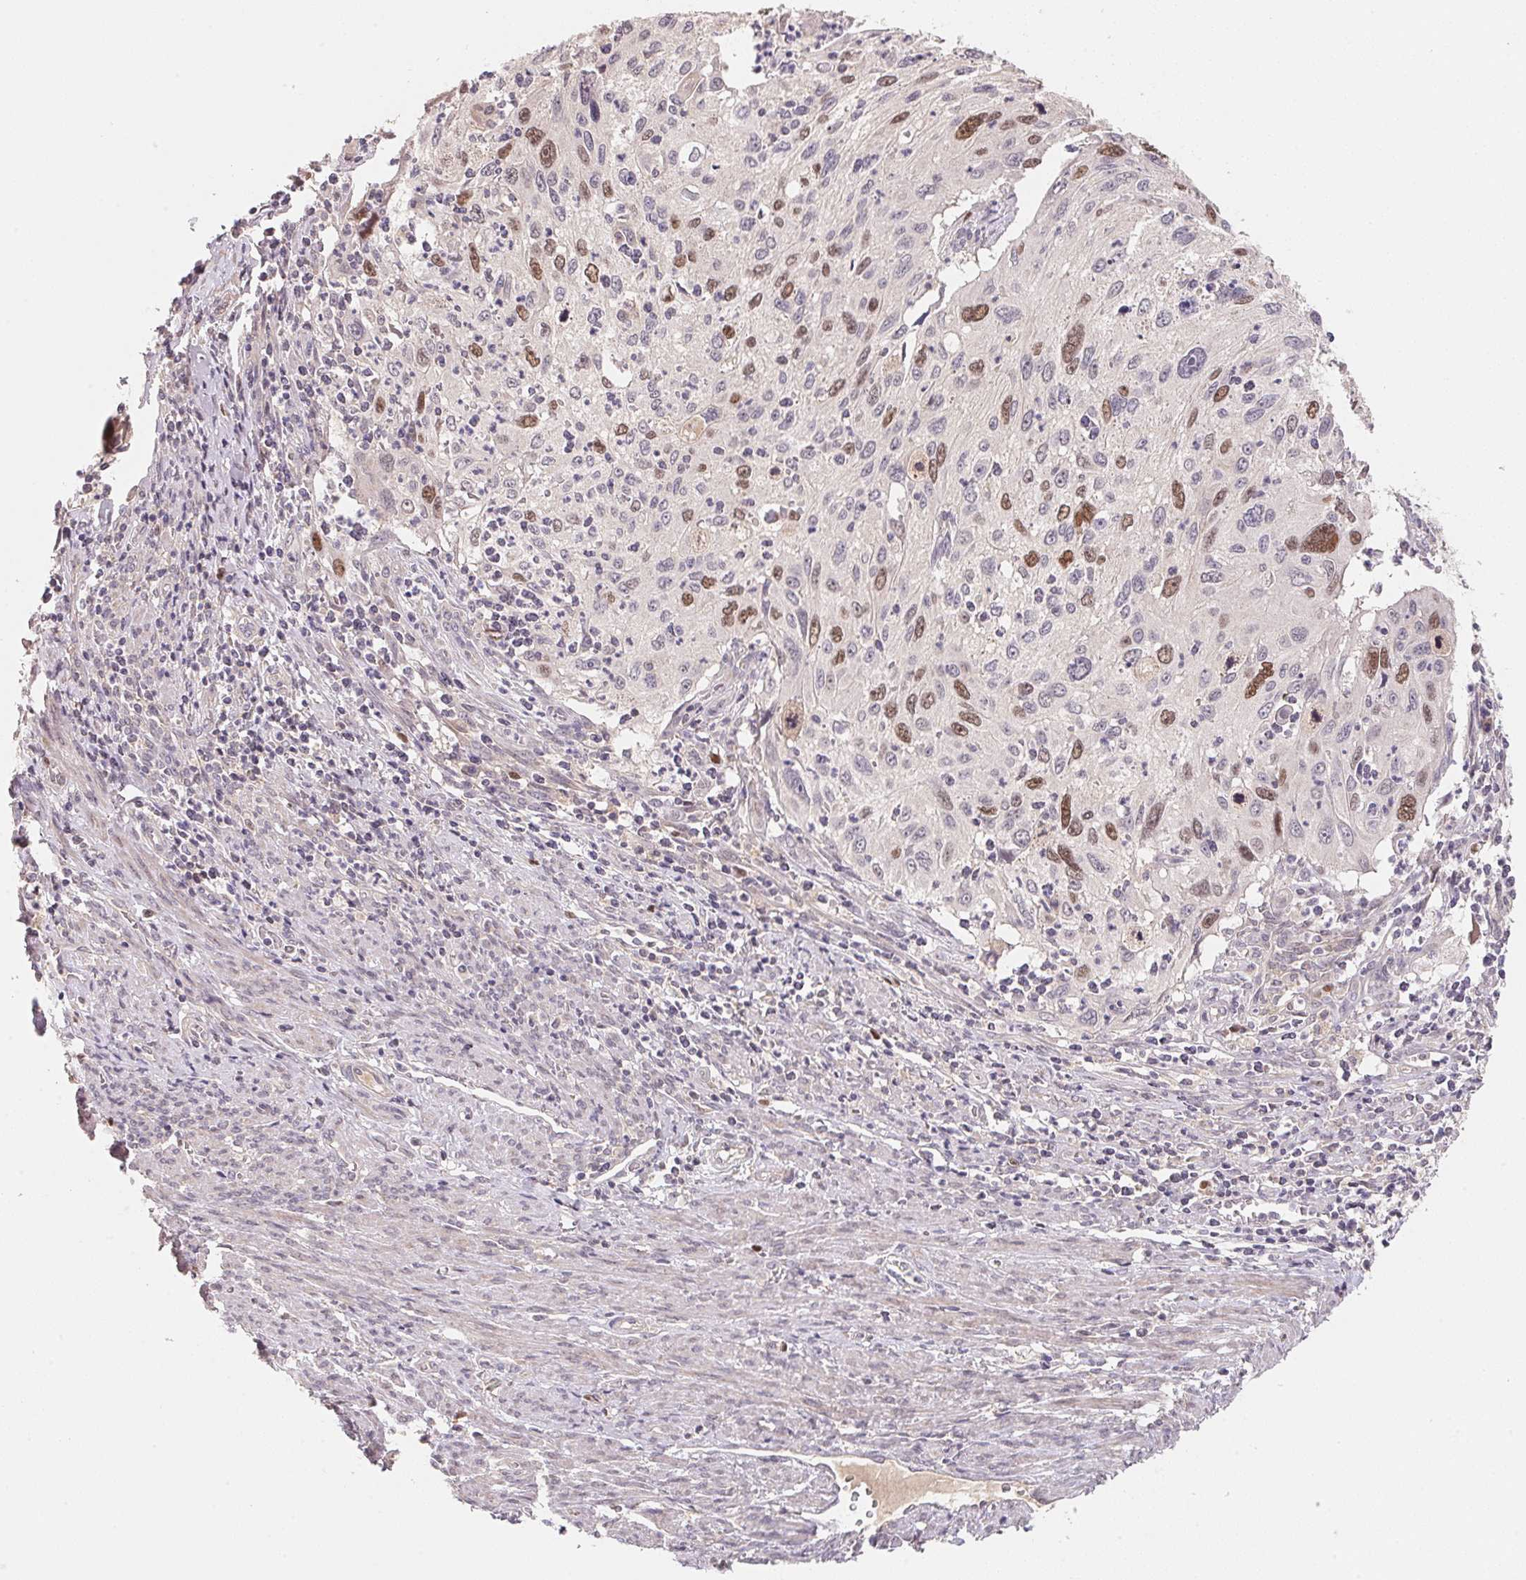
{"staining": {"intensity": "moderate", "quantity": "25%-75%", "location": "nuclear"}, "tissue": "cervical cancer", "cell_type": "Tumor cells", "image_type": "cancer", "snomed": [{"axis": "morphology", "description": "Squamous cell carcinoma, NOS"}, {"axis": "topography", "description": "Cervix"}], "caption": "Human cervical squamous cell carcinoma stained with a brown dye exhibits moderate nuclear positive staining in about 25%-75% of tumor cells.", "gene": "KIFC1", "patient": {"sex": "female", "age": 70}}